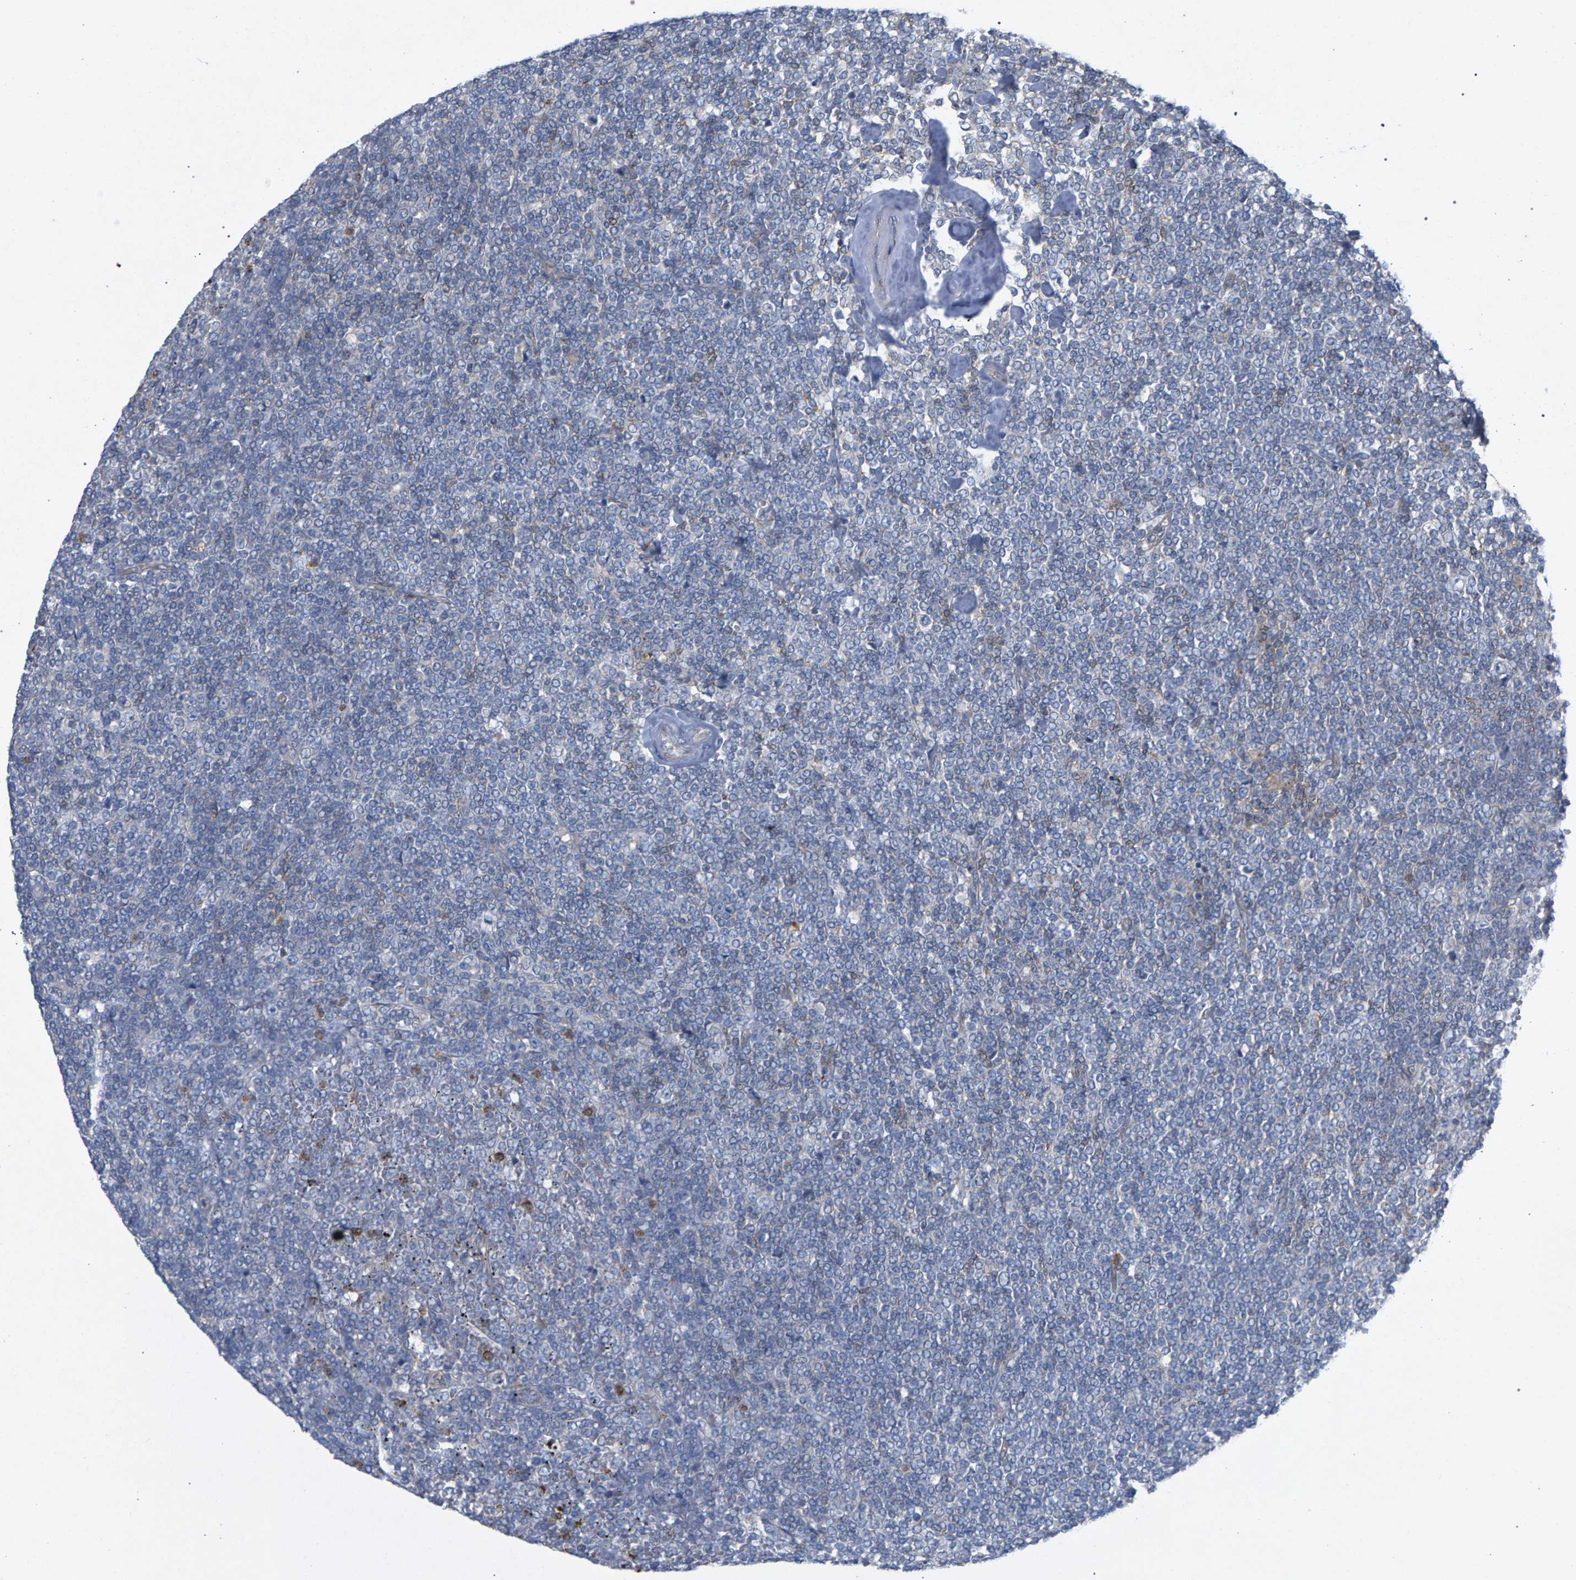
{"staining": {"intensity": "negative", "quantity": "none", "location": "none"}, "tissue": "lymphoma", "cell_type": "Tumor cells", "image_type": "cancer", "snomed": [{"axis": "morphology", "description": "Malignant lymphoma, non-Hodgkin's type, Low grade"}, {"axis": "topography", "description": "Spleen"}], "caption": "This photomicrograph is of low-grade malignant lymphoma, non-Hodgkin's type stained with immunohistochemistry (IHC) to label a protein in brown with the nuclei are counter-stained blue. There is no expression in tumor cells.", "gene": "MAMDC2", "patient": {"sex": "female", "age": 19}}